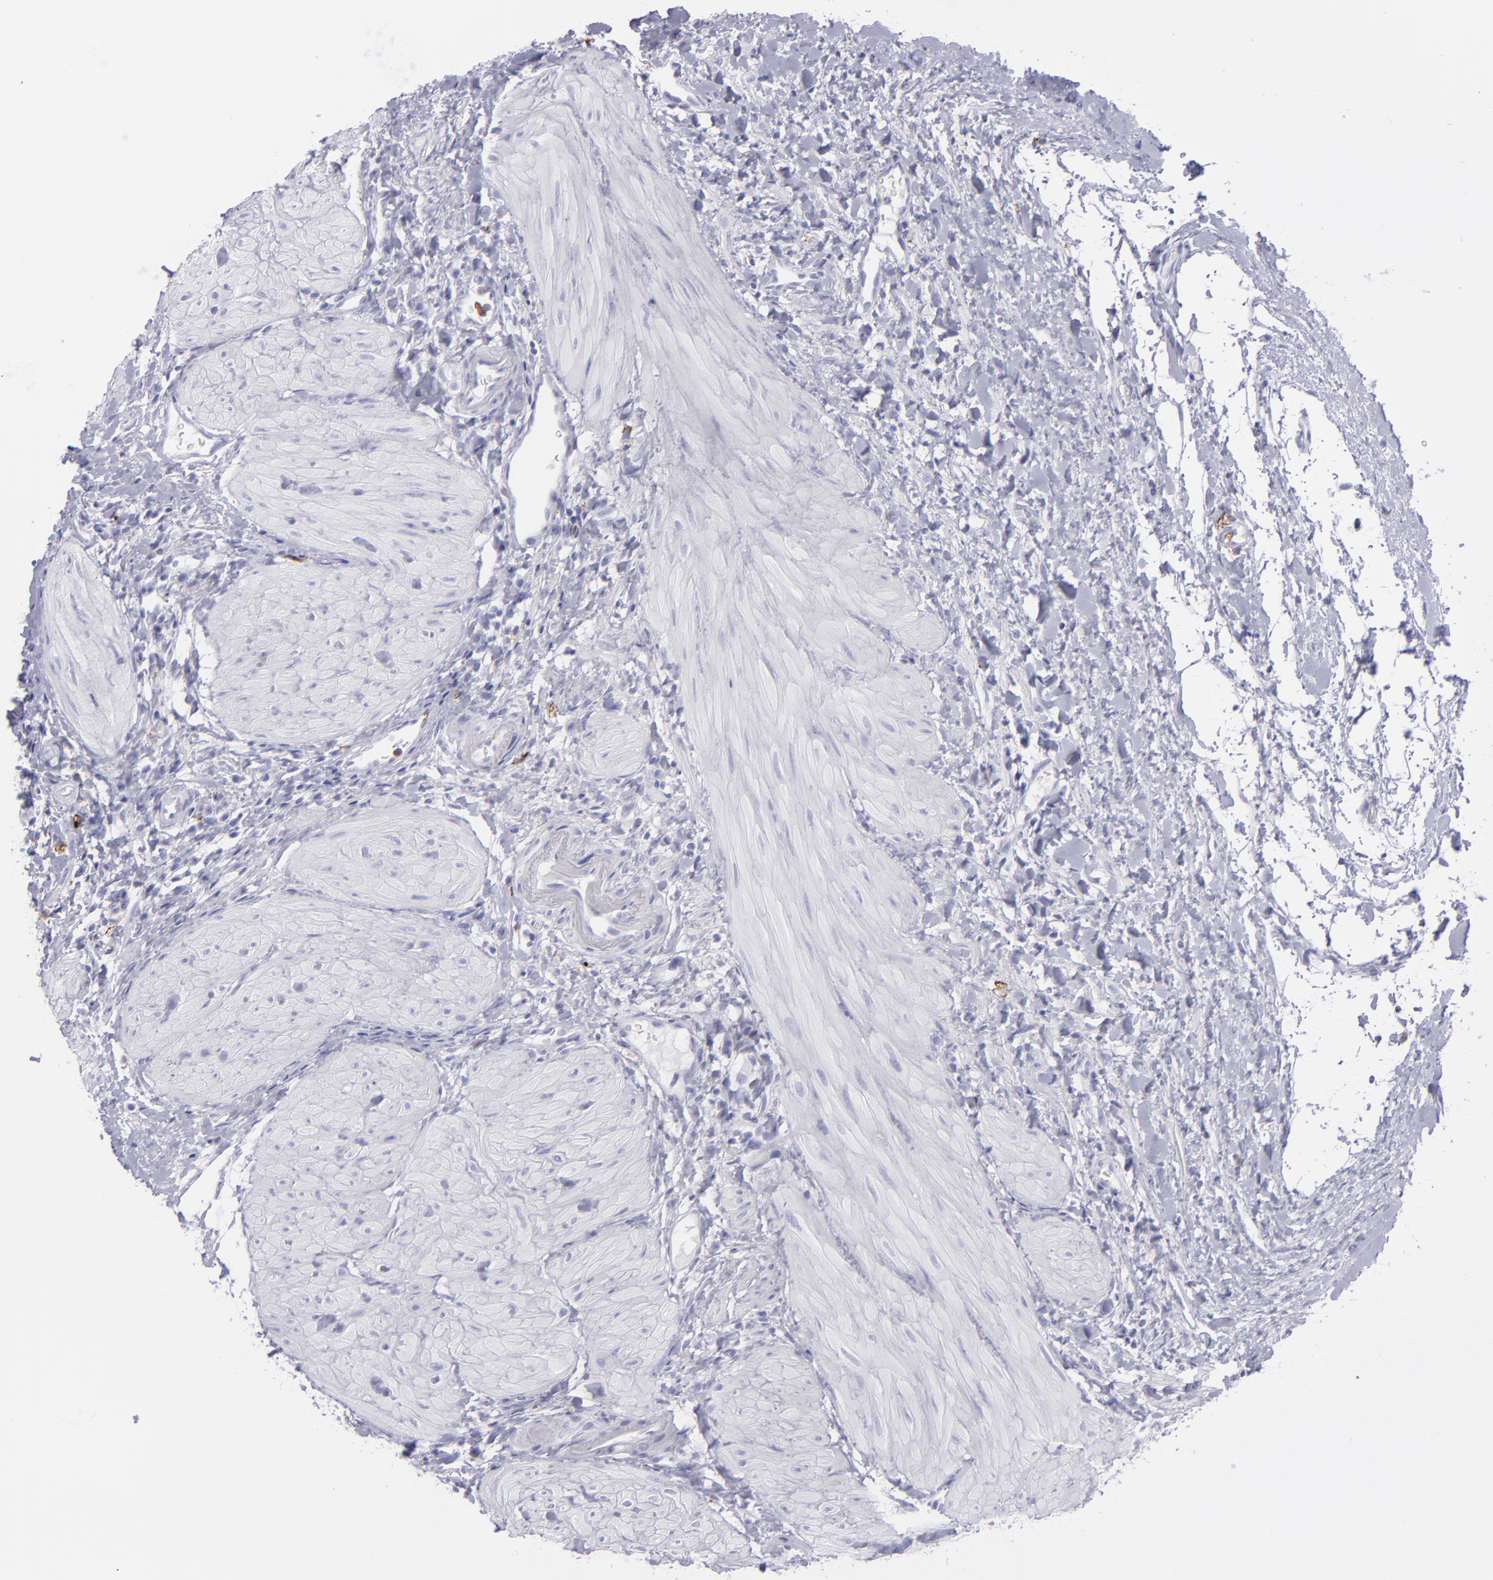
{"staining": {"intensity": "negative", "quantity": "none", "location": "none"}, "tissue": "gallbladder", "cell_type": "Glandular cells", "image_type": "normal", "snomed": [{"axis": "morphology", "description": "Normal tissue, NOS"}, {"axis": "morphology", "description": "Inflammation, NOS"}, {"axis": "topography", "description": "Gallbladder"}], "caption": "The immunohistochemistry photomicrograph has no significant expression in glandular cells of gallbladder.", "gene": "SELPLG", "patient": {"sex": "male", "age": 66}}